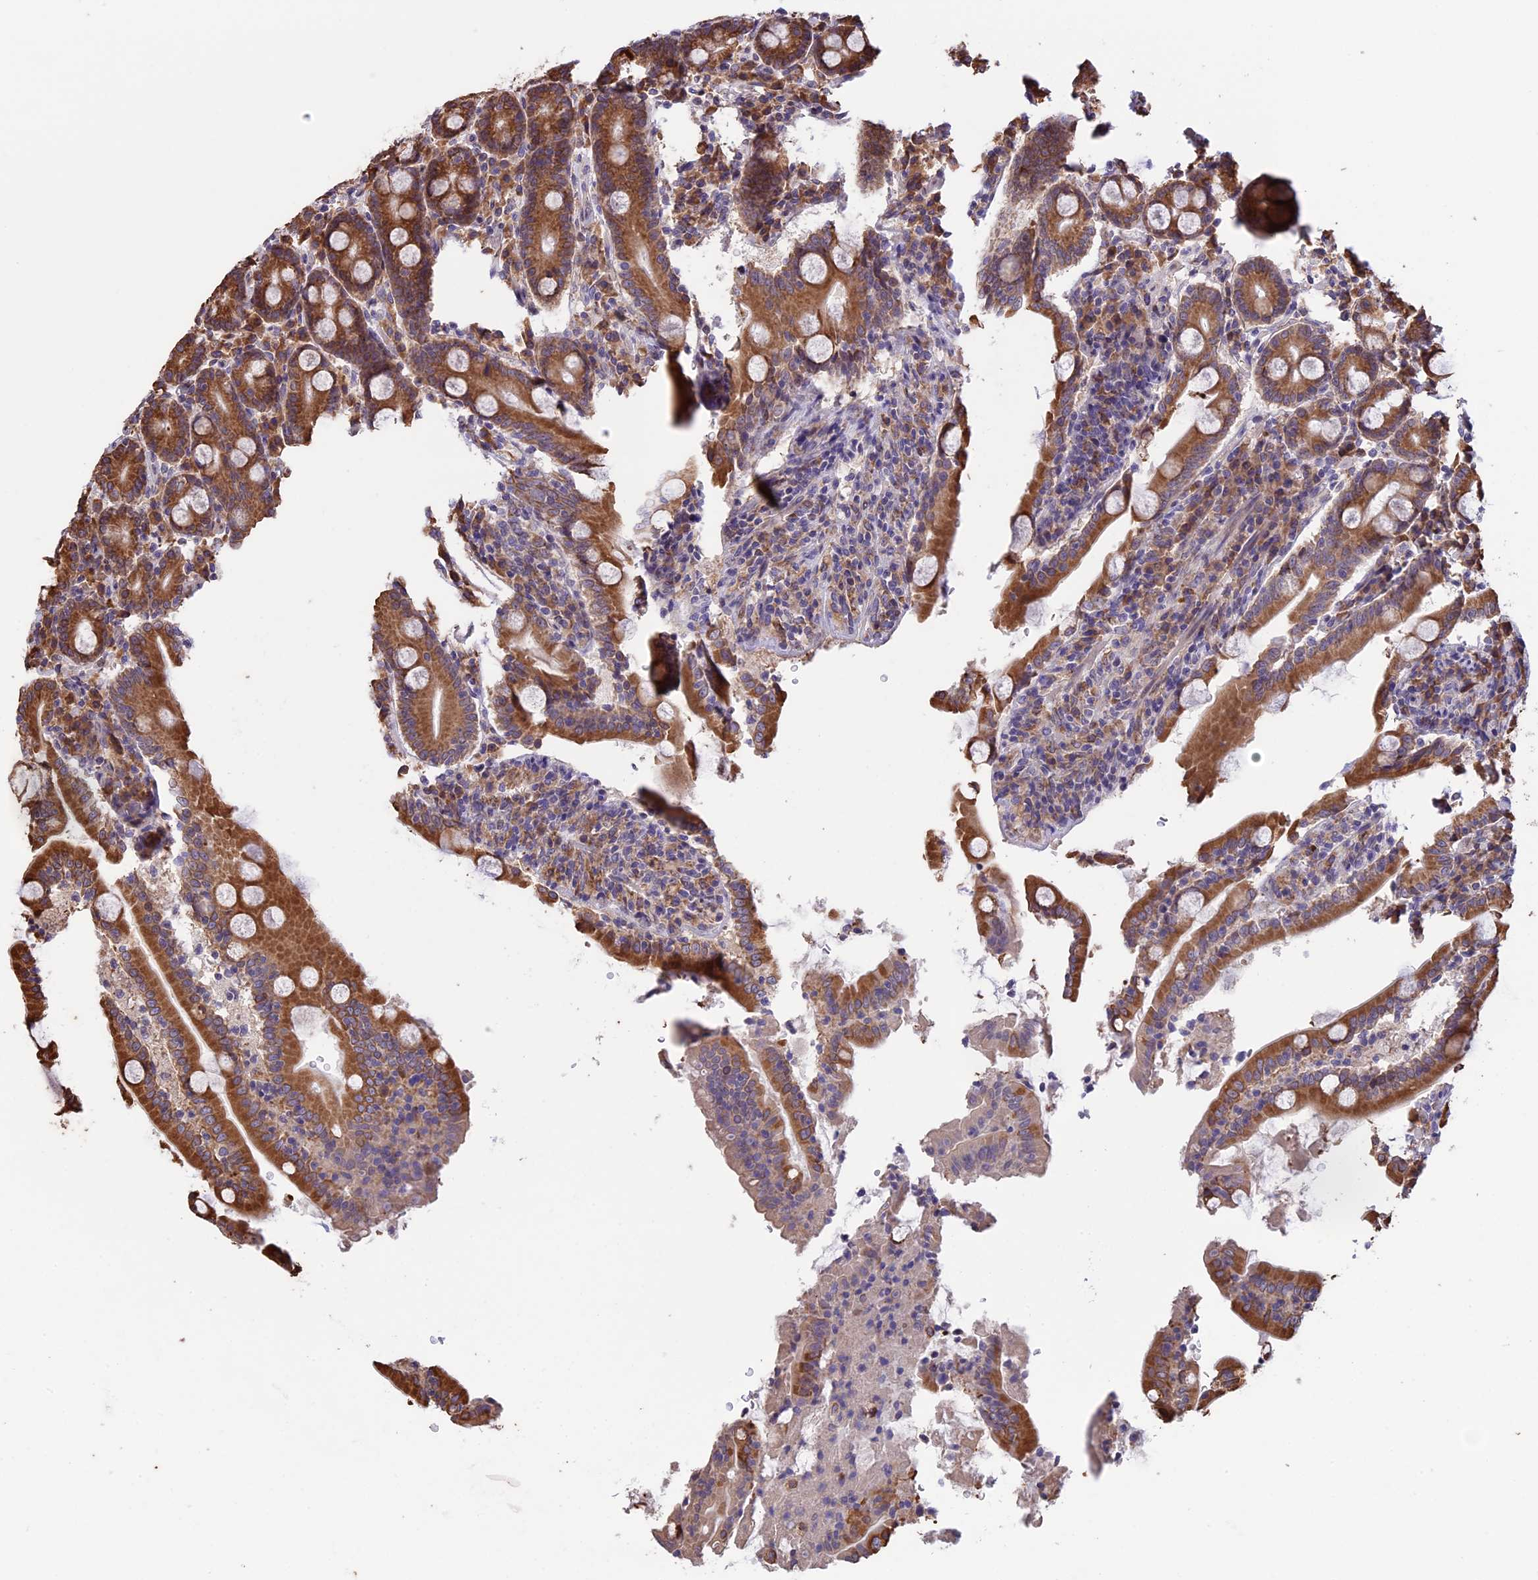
{"staining": {"intensity": "strong", "quantity": ">75%", "location": "cytoplasmic/membranous"}, "tissue": "duodenum", "cell_type": "Glandular cells", "image_type": "normal", "snomed": [{"axis": "morphology", "description": "Normal tissue, NOS"}, {"axis": "topography", "description": "Duodenum"}], "caption": "Immunohistochemistry (IHC) histopathology image of unremarkable human duodenum stained for a protein (brown), which shows high levels of strong cytoplasmic/membranous expression in approximately >75% of glandular cells.", "gene": "DMRTA2", "patient": {"sex": "male", "age": 35}}